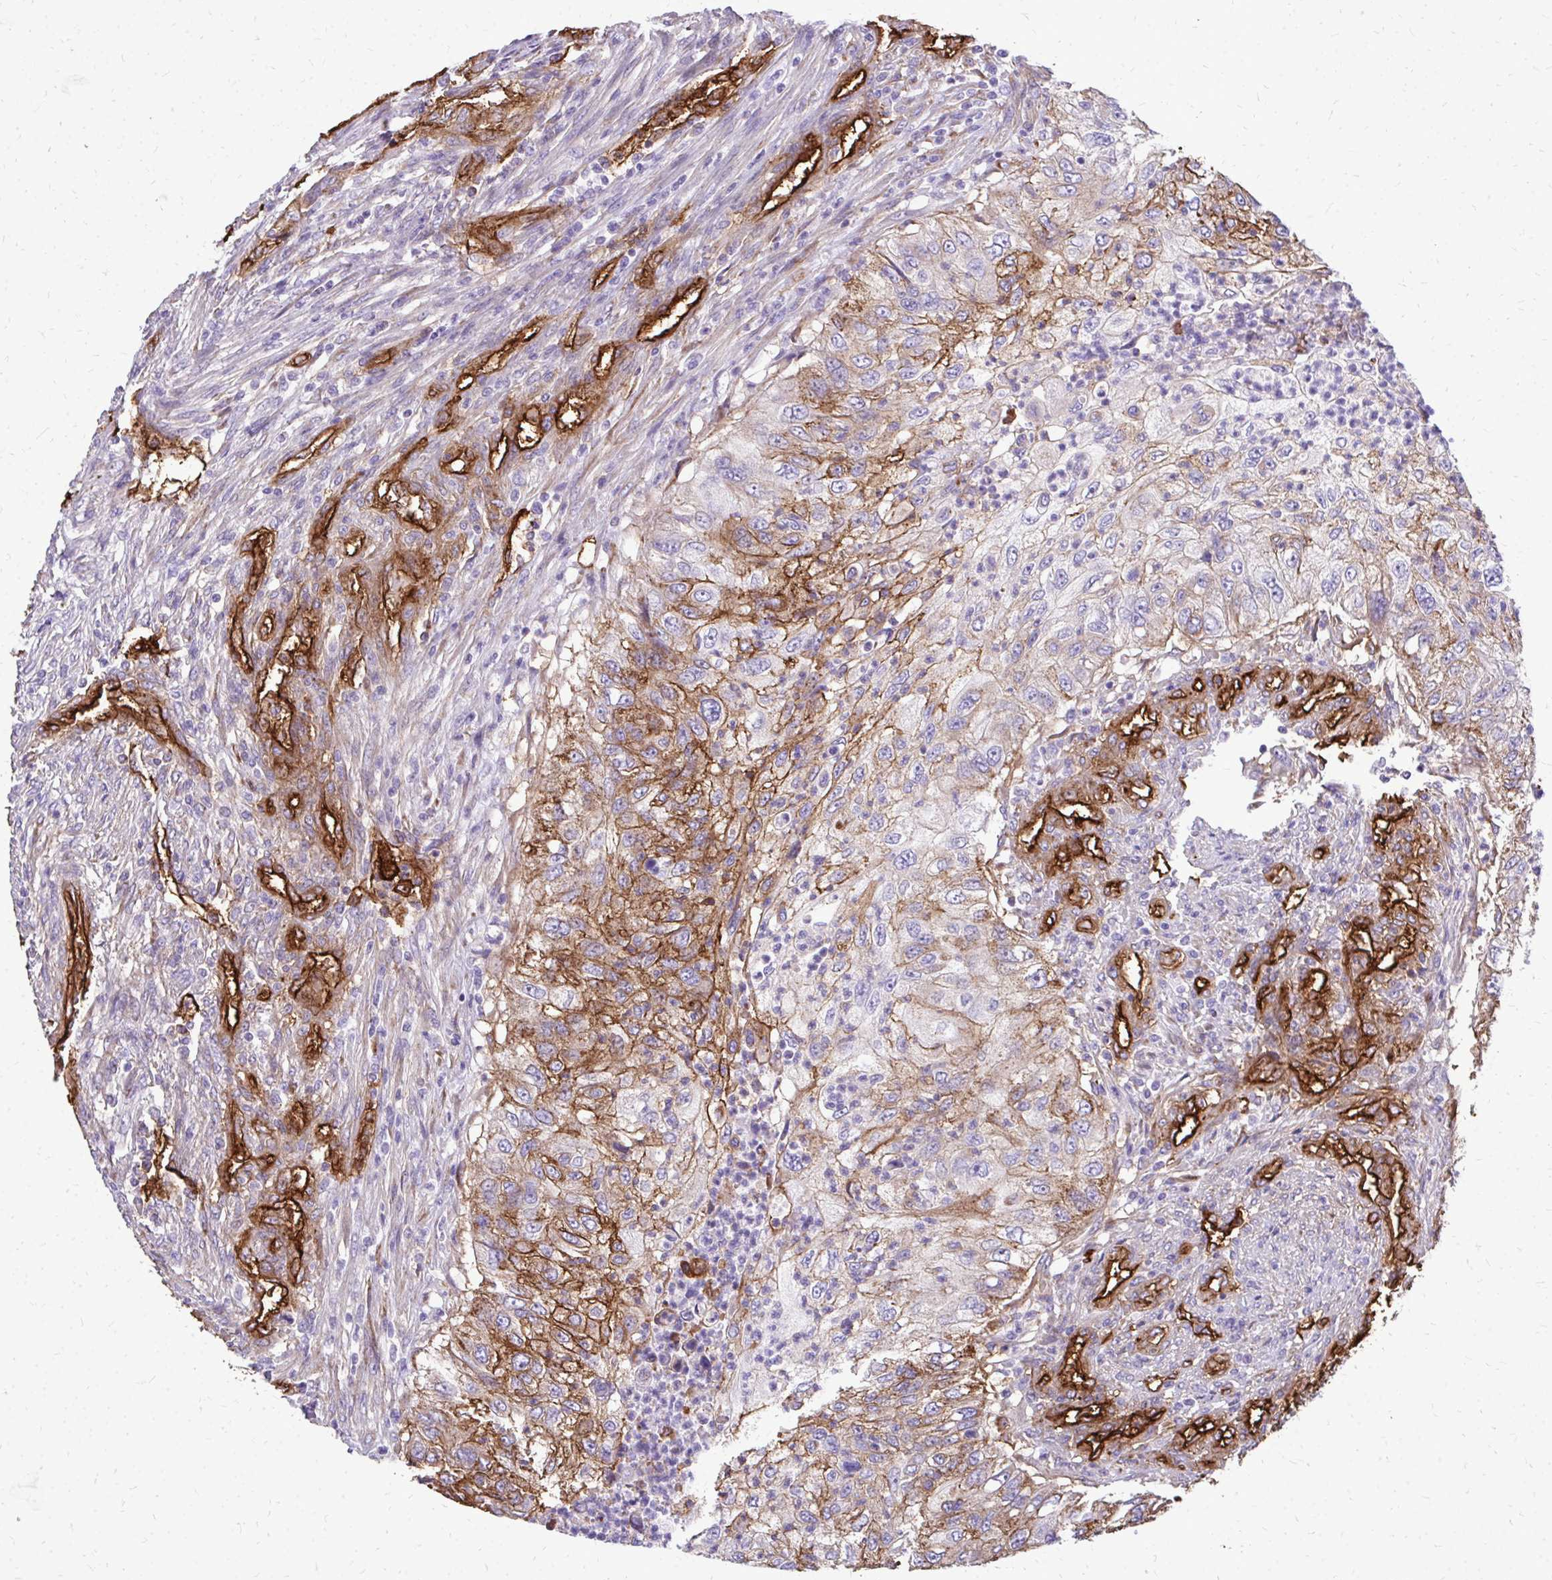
{"staining": {"intensity": "moderate", "quantity": ">75%", "location": "cytoplasmic/membranous"}, "tissue": "urothelial cancer", "cell_type": "Tumor cells", "image_type": "cancer", "snomed": [{"axis": "morphology", "description": "Urothelial carcinoma, High grade"}, {"axis": "topography", "description": "Urinary bladder"}], "caption": "The image shows immunohistochemical staining of urothelial cancer. There is moderate cytoplasmic/membranous expression is present in approximately >75% of tumor cells. (DAB (3,3'-diaminobenzidine) = brown stain, brightfield microscopy at high magnification).", "gene": "MARCKSL1", "patient": {"sex": "female", "age": 60}}